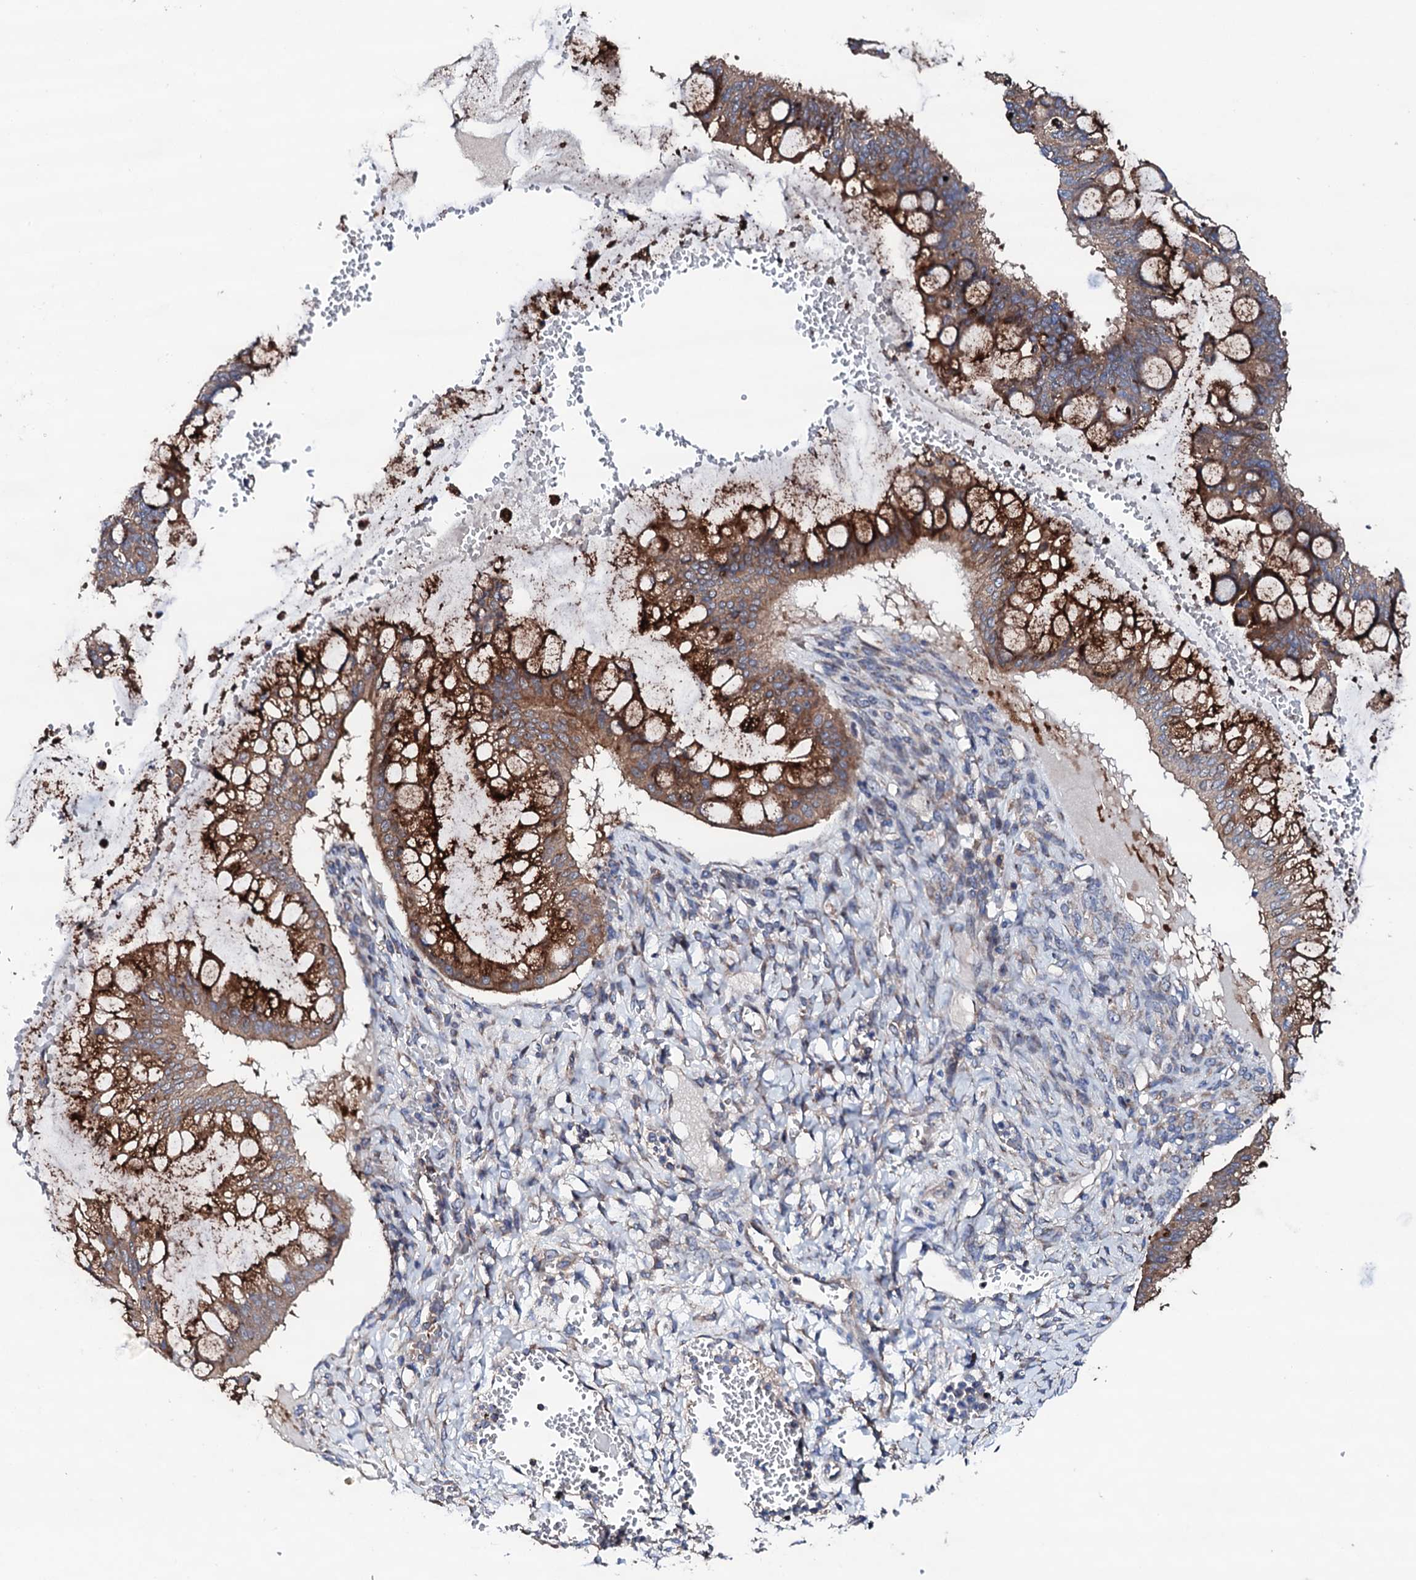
{"staining": {"intensity": "strong", "quantity": ">75%", "location": "cytoplasmic/membranous"}, "tissue": "ovarian cancer", "cell_type": "Tumor cells", "image_type": "cancer", "snomed": [{"axis": "morphology", "description": "Cystadenocarcinoma, mucinous, NOS"}, {"axis": "topography", "description": "Ovary"}], "caption": "A histopathology image showing strong cytoplasmic/membranous expression in about >75% of tumor cells in ovarian mucinous cystadenocarcinoma, as visualized by brown immunohistochemical staining.", "gene": "LIPT2", "patient": {"sex": "female", "age": 73}}